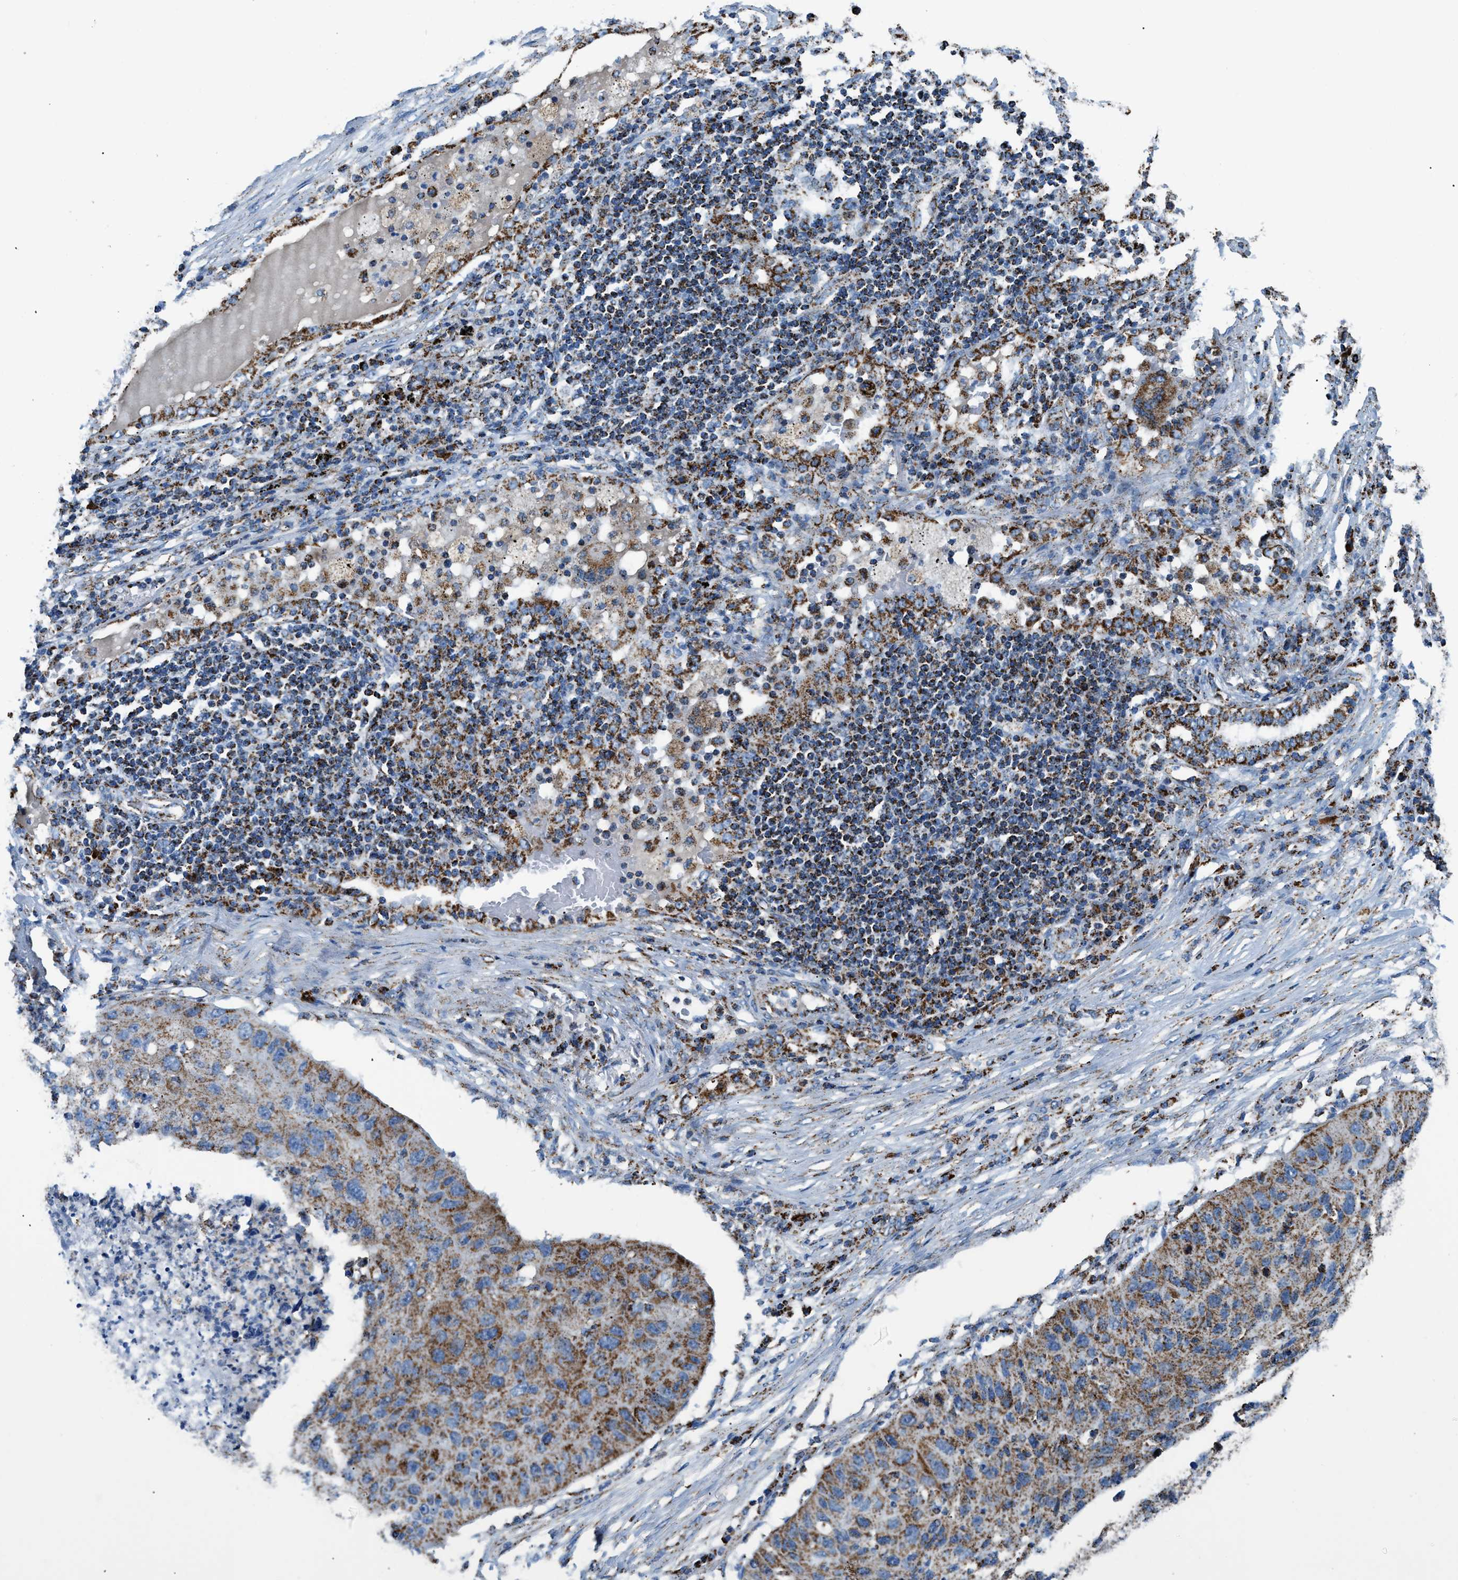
{"staining": {"intensity": "moderate", "quantity": ">75%", "location": "cytoplasmic/membranous"}, "tissue": "lung cancer", "cell_type": "Tumor cells", "image_type": "cancer", "snomed": [{"axis": "morphology", "description": "Squamous cell carcinoma, NOS"}, {"axis": "topography", "description": "Lung"}], "caption": "IHC (DAB (3,3'-diaminobenzidine)) staining of lung cancer exhibits moderate cytoplasmic/membranous protein staining in about >75% of tumor cells. The staining was performed using DAB to visualize the protein expression in brown, while the nuclei were stained in blue with hematoxylin (Magnification: 20x).", "gene": "ETFB", "patient": {"sex": "female", "age": 63}}